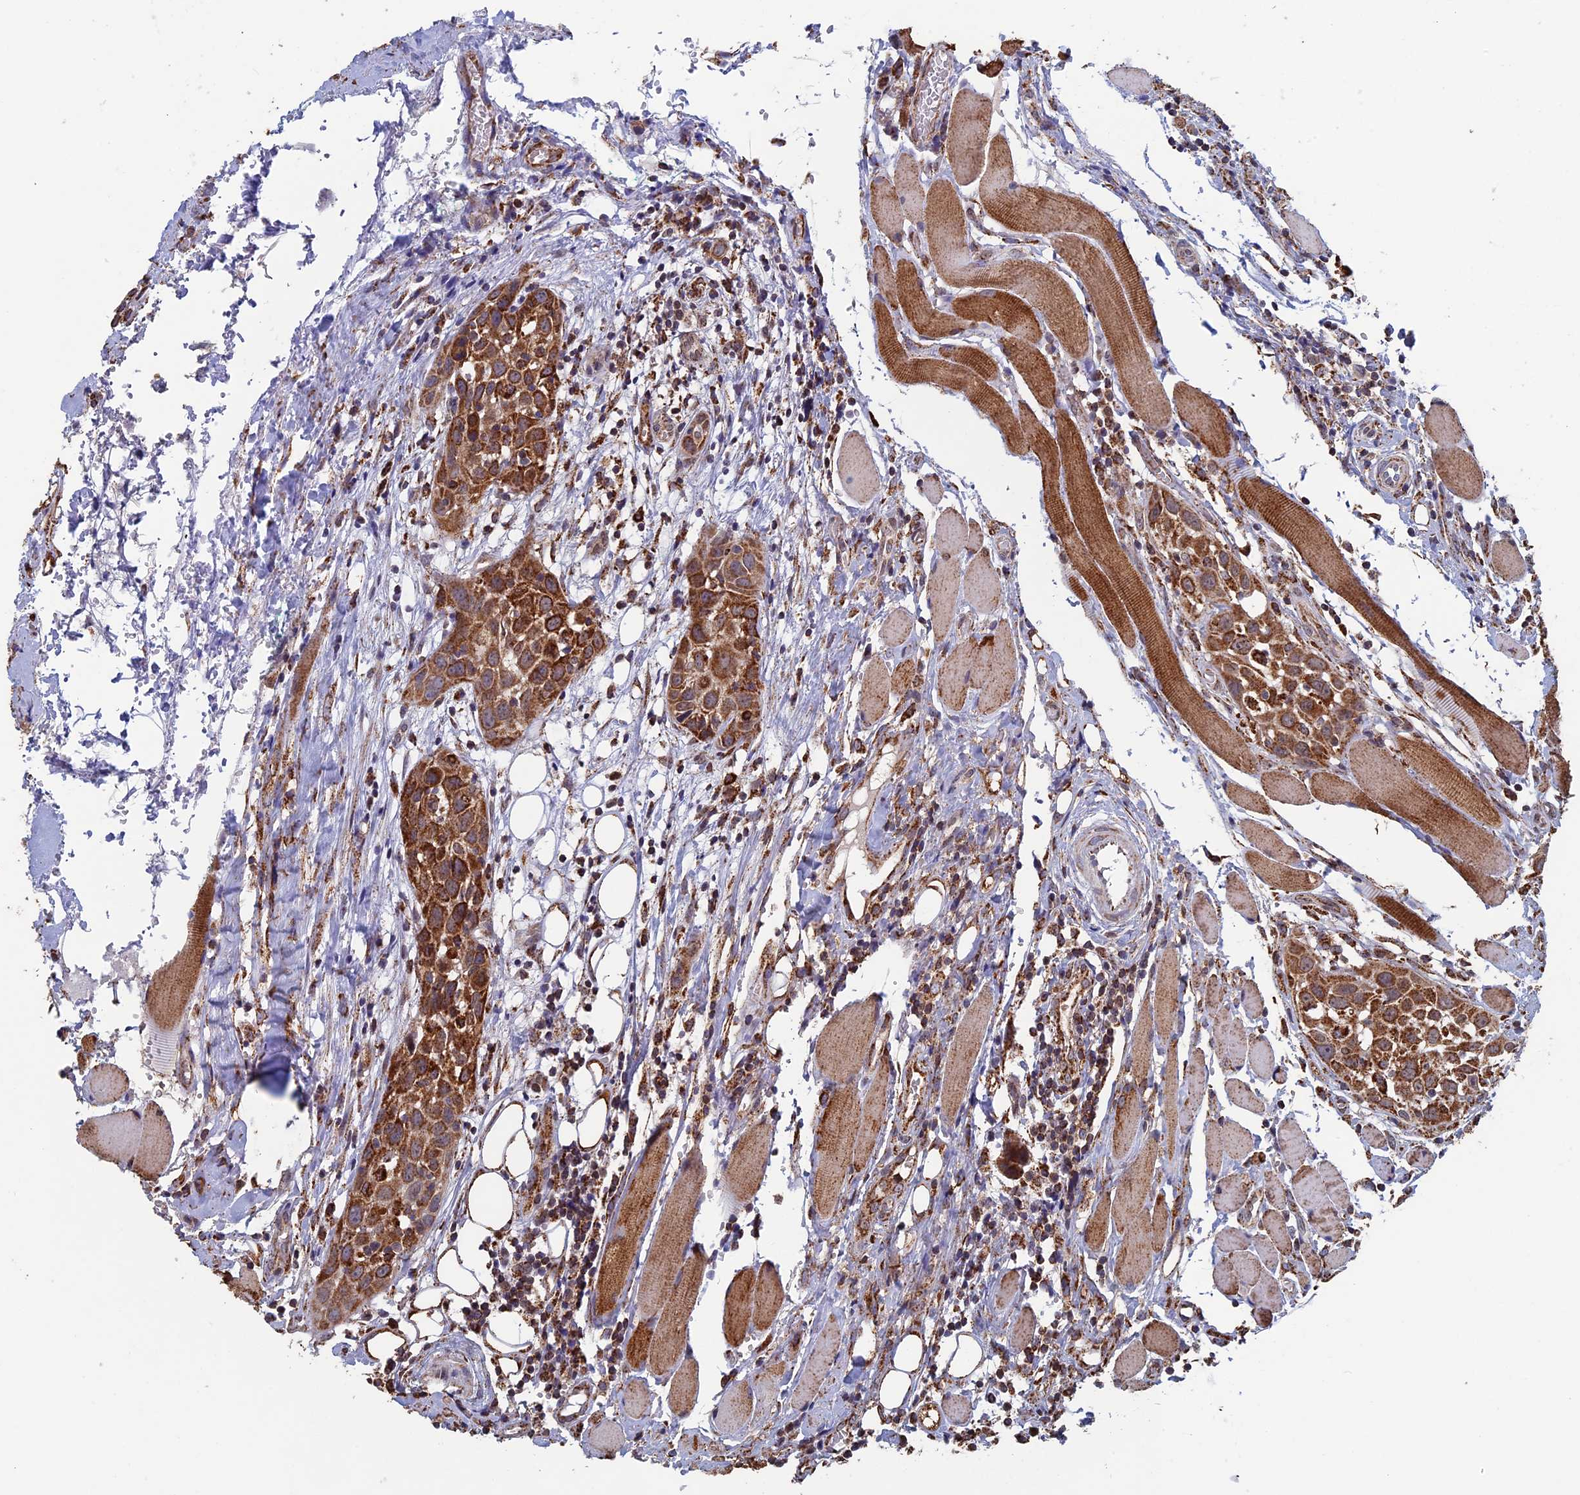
{"staining": {"intensity": "strong", "quantity": ">75%", "location": "cytoplasmic/membranous"}, "tissue": "head and neck cancer", "cell_type": "Tumor cells", "image_type": "cancer", "snomed": [{"axis": "morphology", "description": "Squamous cell carcinoma, NOS"}, {"axis": "topography", "description": "Oral tissue"}, {"axis": "topography", "description": "Head-Neck"}], "caption": "Strong cytoplasmic/membranous expression for a protein is seen in approximately >75% of tumor cells of head and neck cancer (squamous cell carcinoma) using IHC.", "gene": "SEC24D", "patient": {"sex": "female", "age": 50}}